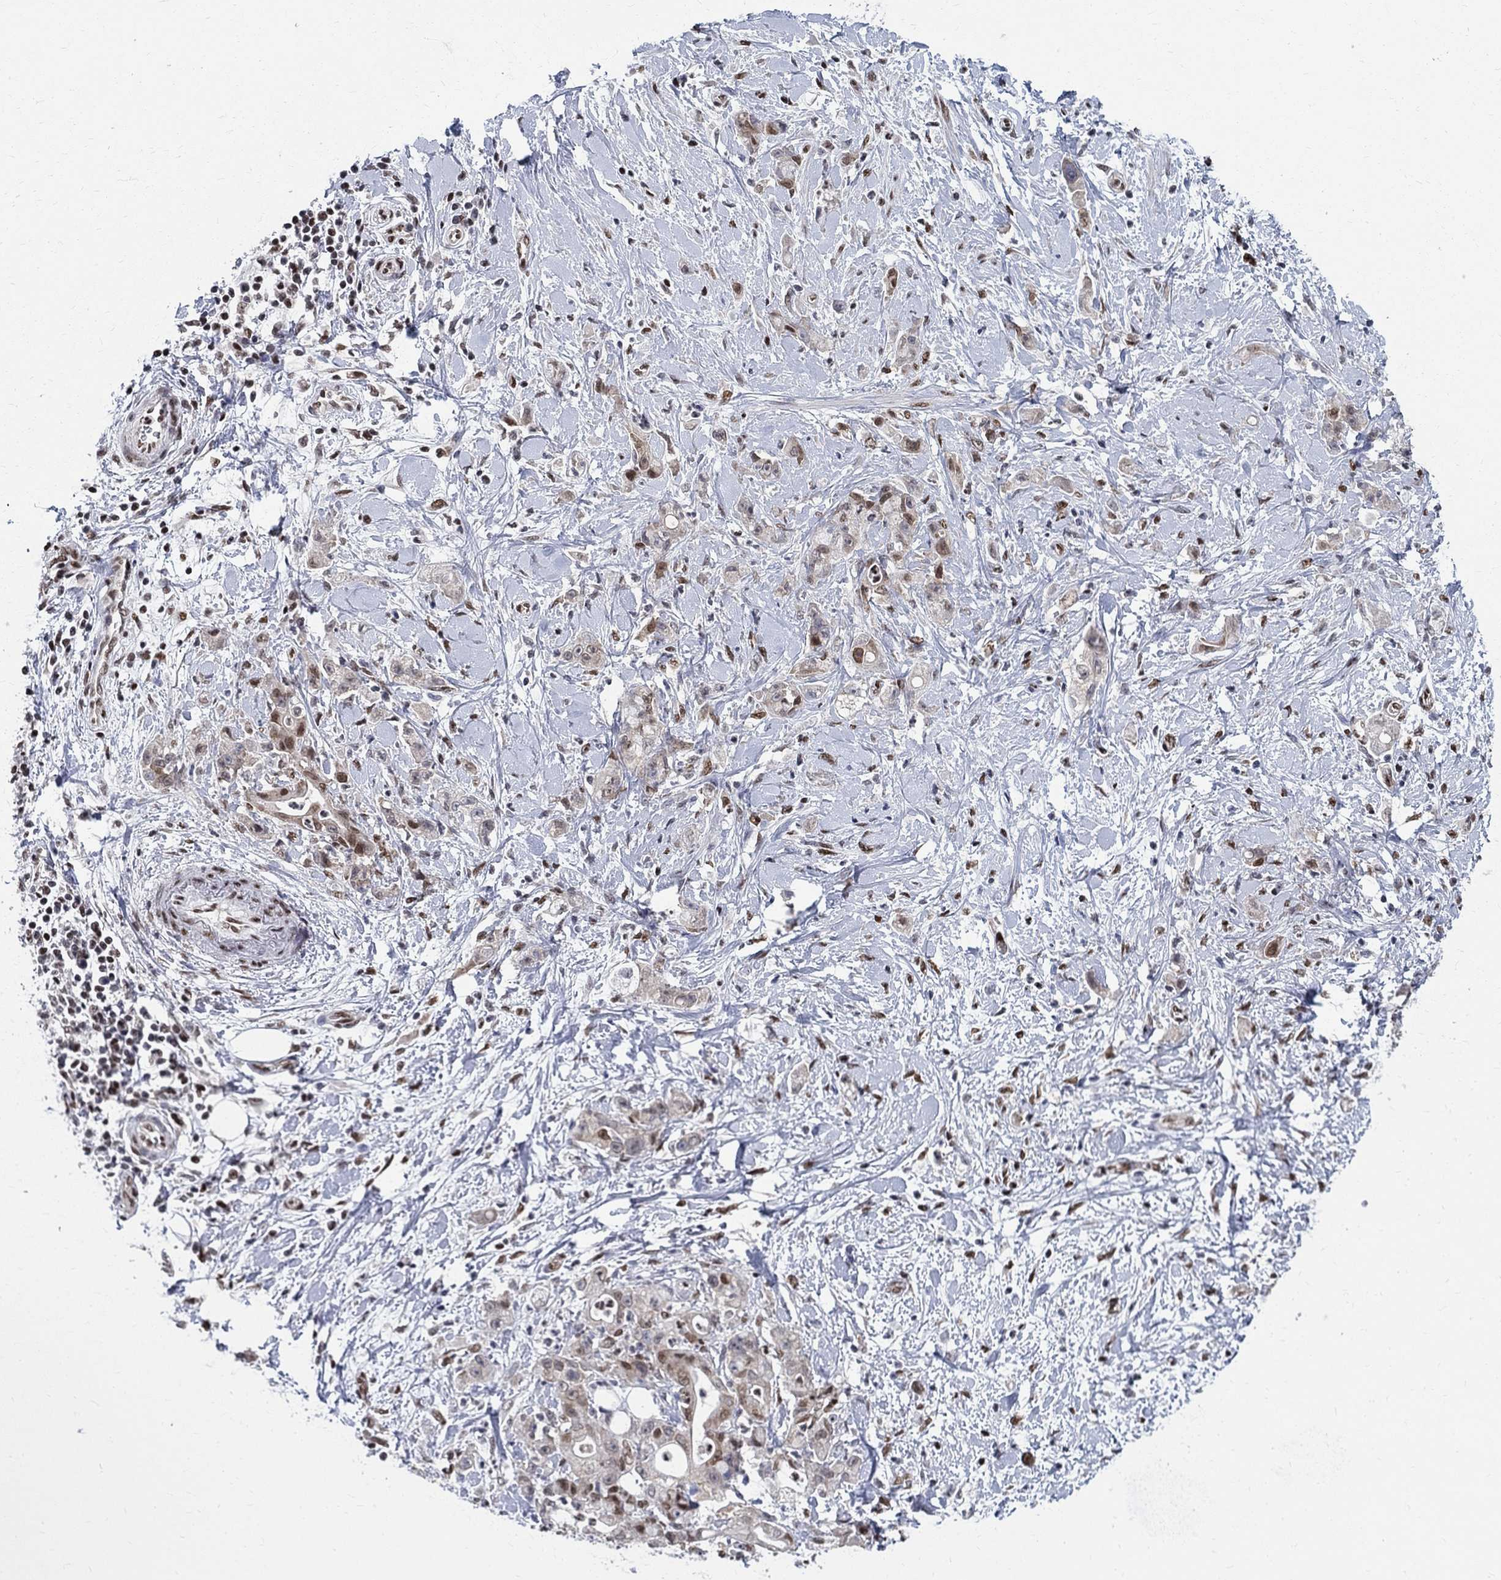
{"staining": {"intensity": "strong", "quantity": "<25%", "location": "nuclear"}, "tissue": "stomach cancer", "cell_type": "Tumor cells", "image_type": "cancer", "snomed": [{"axis": "morphology", "description": "Adenocarcinoma, NOS"}, {"axis": "topography", "description": "Stomach"}], "caption": "Stomach cancer stained with immunohistochemistry demonstrates strong nuclear positivity in approximately <25% of tumor cells. Nuclei are stained in blue.", "gene": "FBXO16", "patient": {"sex": "male", "age": 58}}